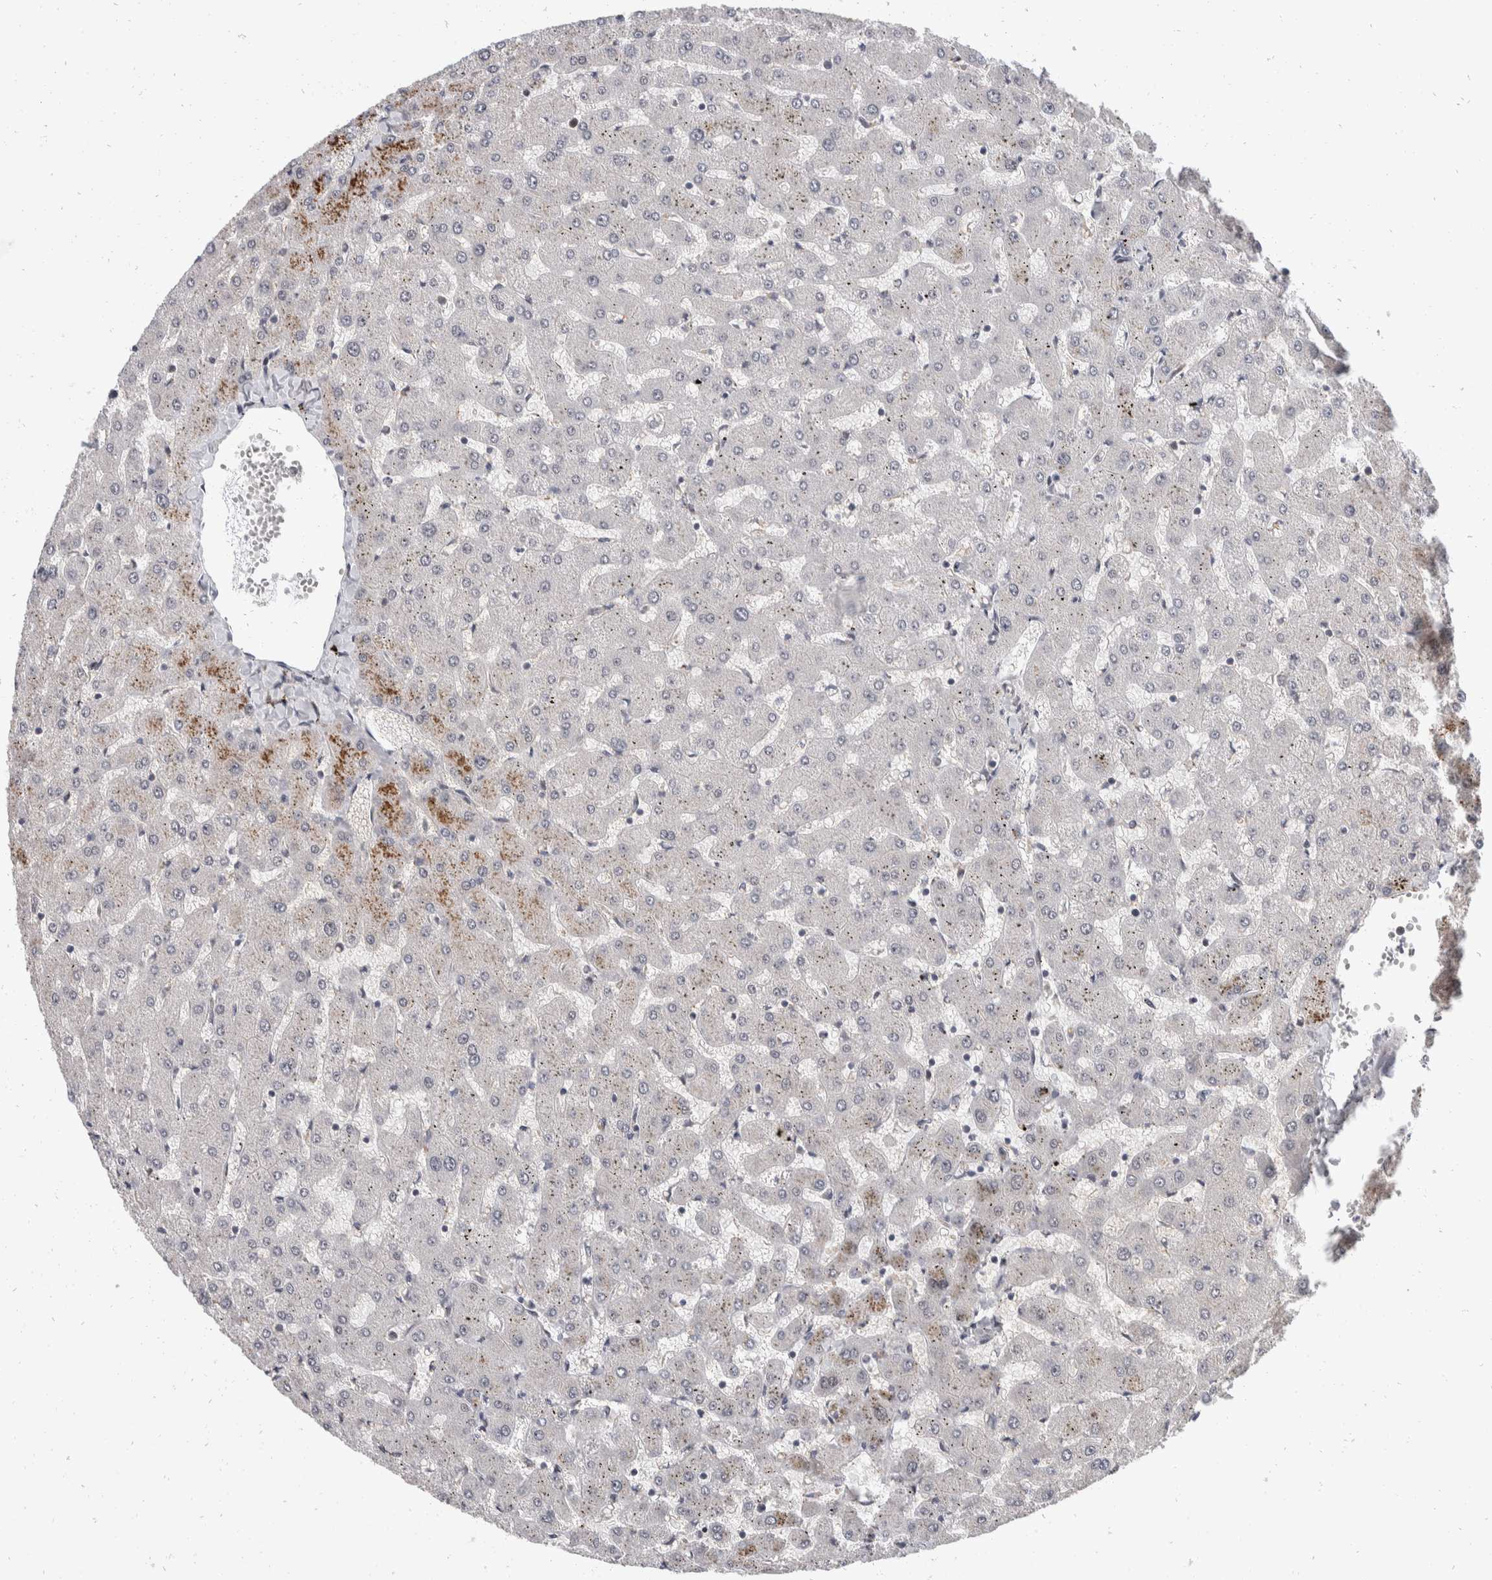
{"staining": {"intensity": "negative", "quantity": "none", "location": "none"}, "tissue": "liver", "cell_type": "Cholangiocytes", "image_type": "normal", "snomed": [{"axis": "morphology", "description": "Normal tissue, NOS"}, {"axis": "topography", "description": "Liver"}], "caption": "DAB (3,3'-diaminobenzidine) immunohistochemical staining of unremarkable human liver shows no significant positivity in cholangiocytes. (Immunohistochemistry, brightfield microscopy, high magnification).", "gene": "ZNF703", "patient": {"sex": "female", "age": 63}}